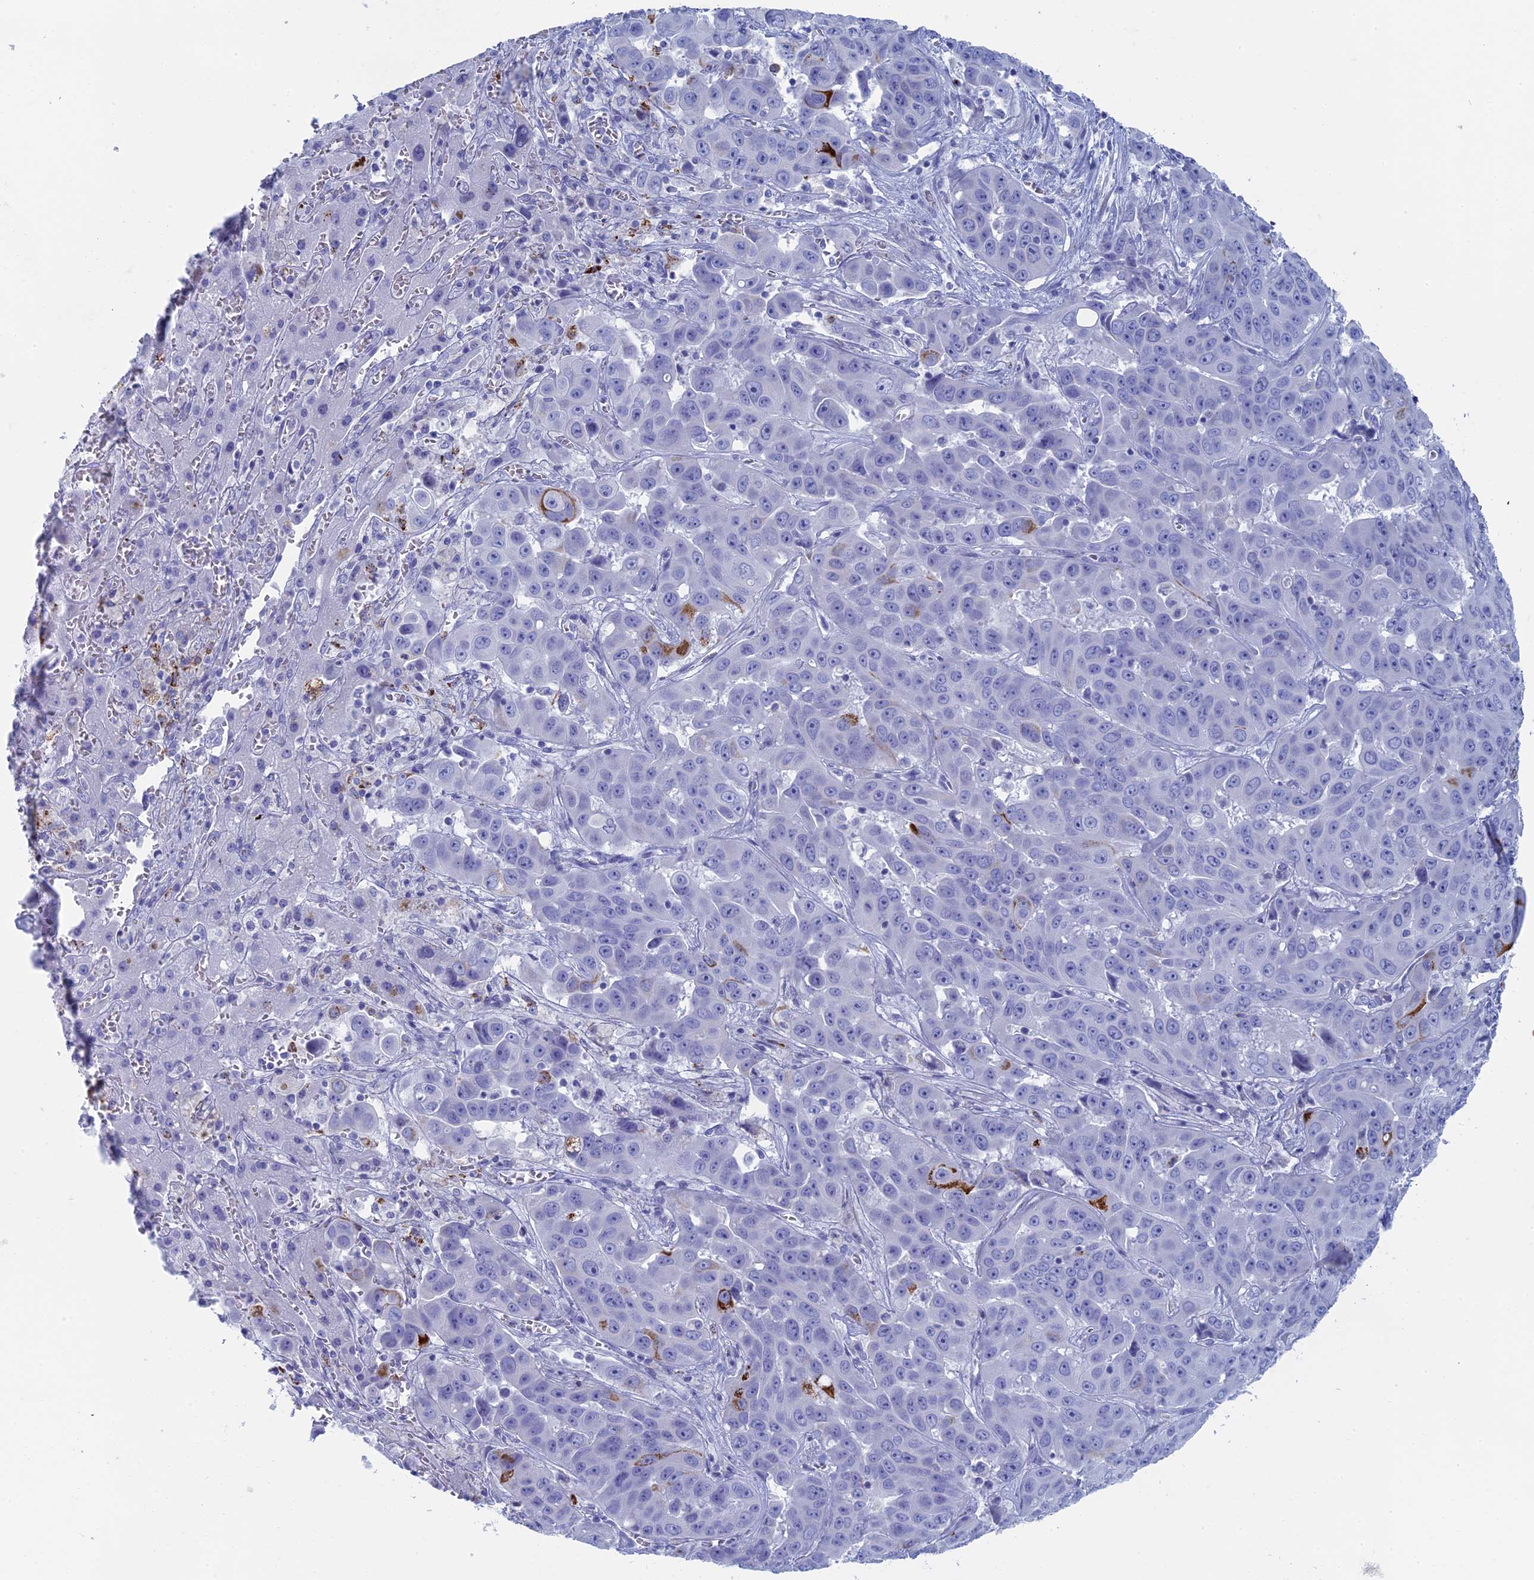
{"staining": {"intensity": "strong", "quantity": "<25%", "location": "cytoplasmic/membranous"}, "tissue": "liver cancer", "cell_type": "Tumor cells", "image_type": "cancer", "snomed": [{"axis": "morphology", "description": "Cholangiocarcinoma"}, {"axis": "topography", "description": "Liver"}], "caption": "This is a histology image of immunohistochemistry staining of liver cancer (cholangiocarcinoma), which shows strong expression in the cytoplasmic/membranous of tumor cells.", "gene": "ALMS1", "patient": {"sex": "female", "age": 52}}